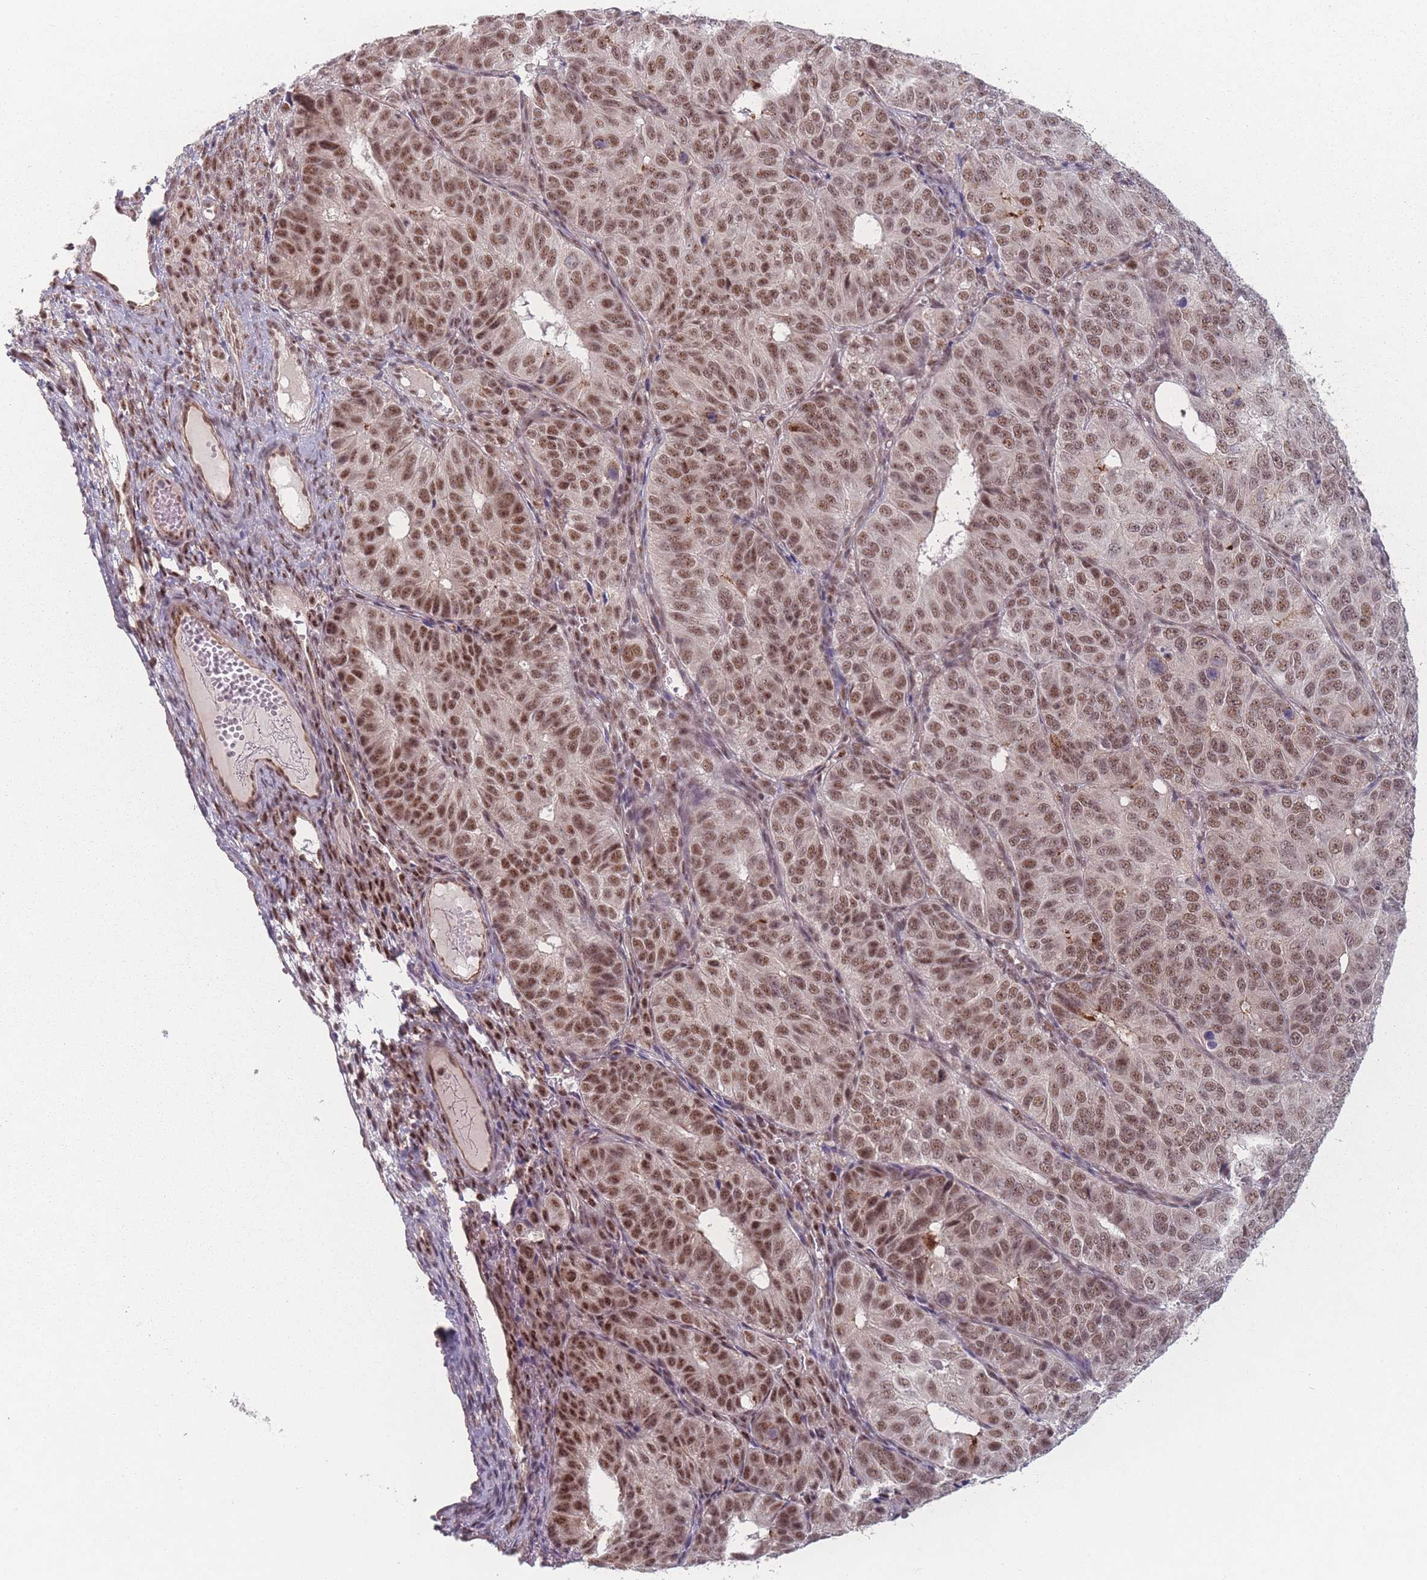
{"staining": {"intensity": "moderate", "quantity": ">75%", "location": "nuclear"}, "tissue": "ovarian cancer", "cell_type": "Tumor cells", "image_type": "cancer", "snomed": [{"axis": "morphology", "description": "Carcinoma, endometroid"}, {"axis": "topography", "description": "Ovary"}], "caption": "Immunohistochemistry (IHC) (DAB) staining of human ovarian cancer (endometroid carcinoma) exhibits moderate nuclear protein expression in approximately >75% of tumor cells.", "gene": "ZC3H14", "patient": {"sex": "female", "age": 51}}